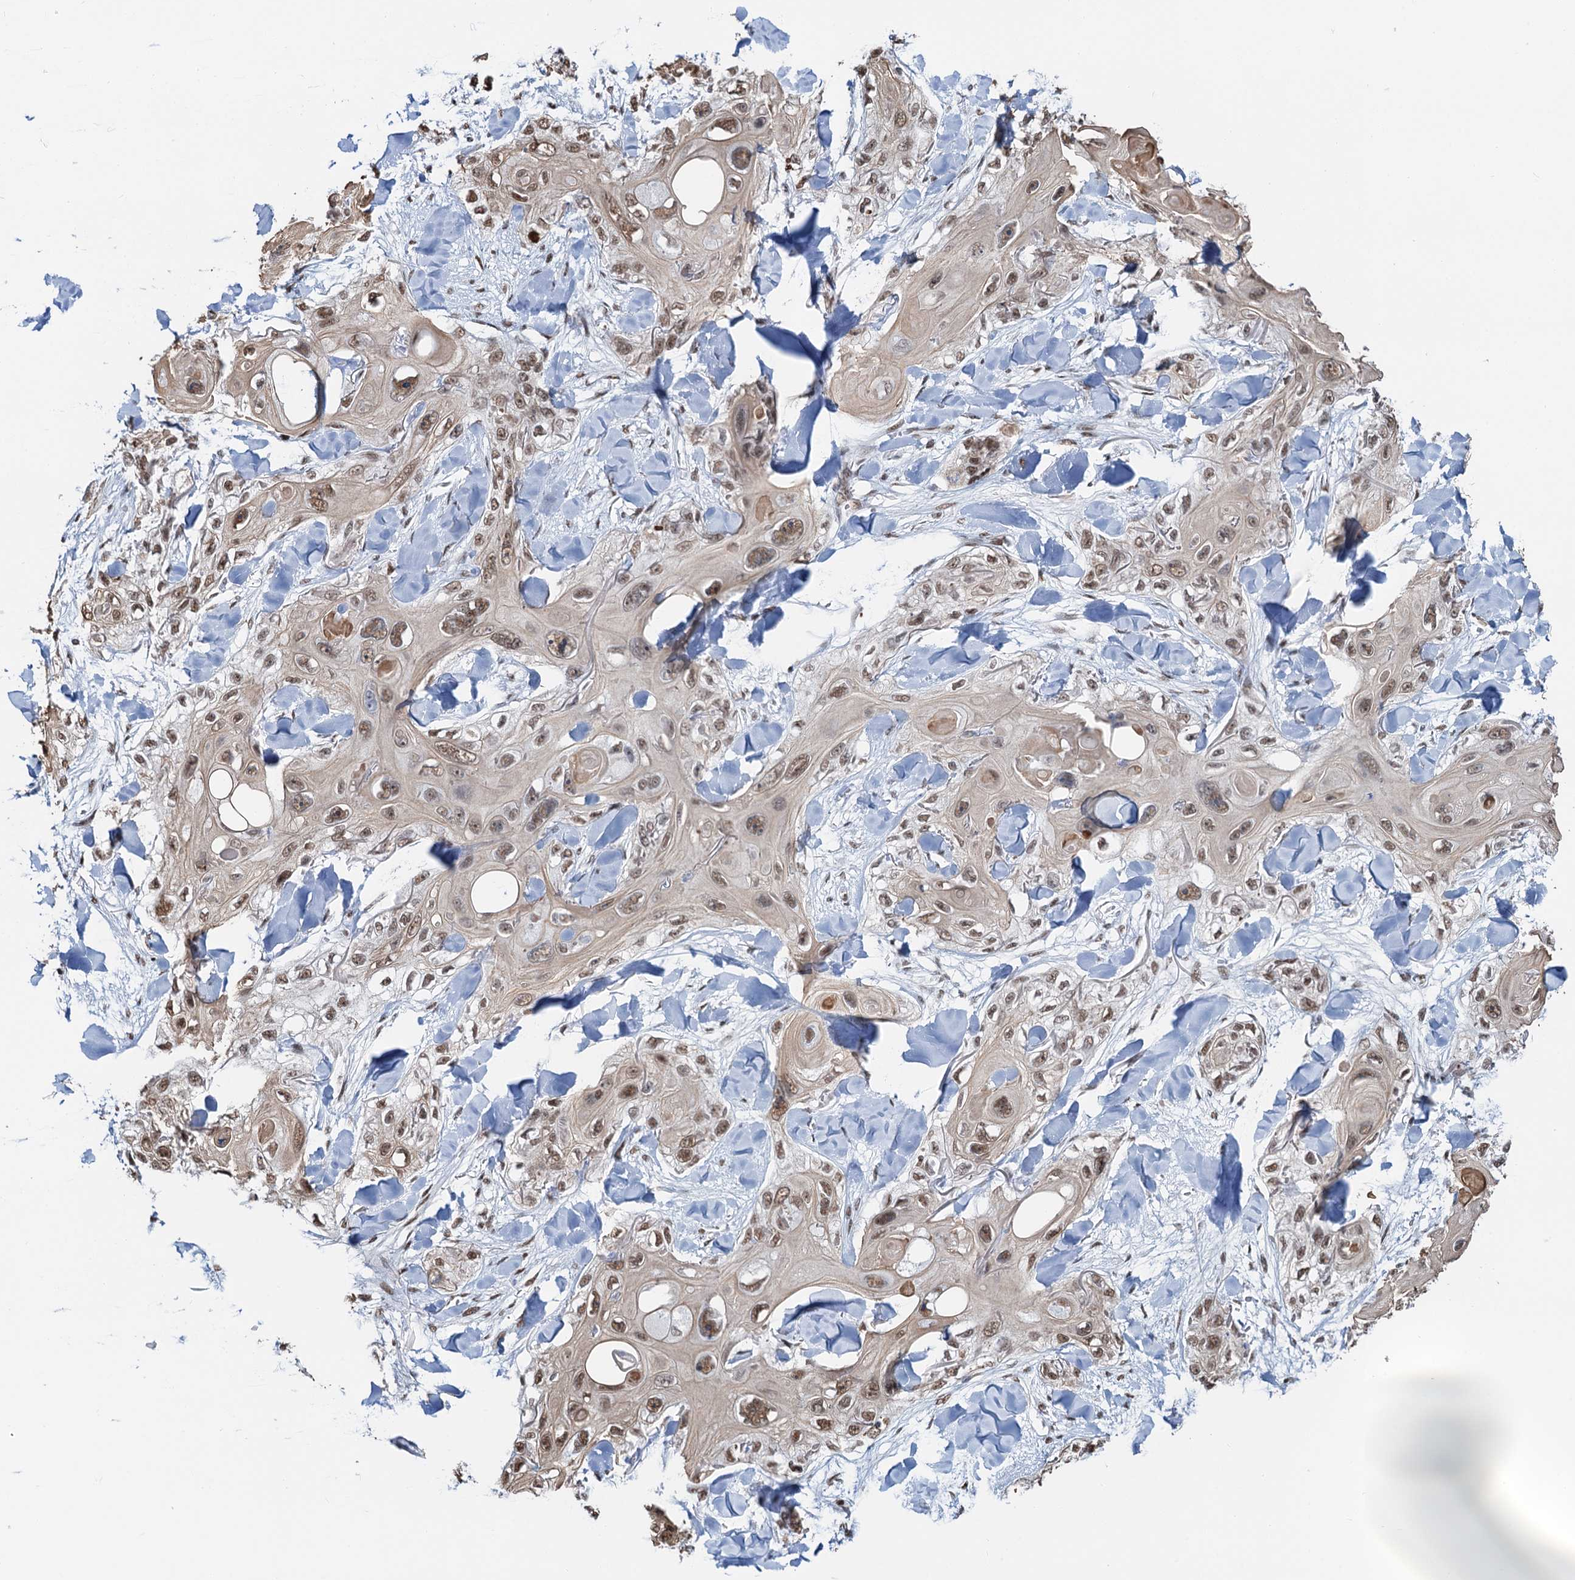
{"staining": {"intensity": "moderate", "quantity": ">75%", "location": "nuclear"}, "tissue": "skin cancer", "cell_type": "Tumor cells", "image_type": "cancer", "snomed": [{"axis": "morphology", "description": "Normal tissue, NOS"}, {"axis": "morphology", "description": "Squamous cell carcinoma, NOS"}, {"axis": "topography", "description": "Skin"}], "caption": "Immunohistochemical staining of skin squamous cell carcinoma displays moderate nuclear protein expression in about >75% of tumor cells. (brown staining indicates protein expression, while blue staining denotes nuclei).", "gene": "ZNF609", "patient": {"sex": "male", "age": 72}}